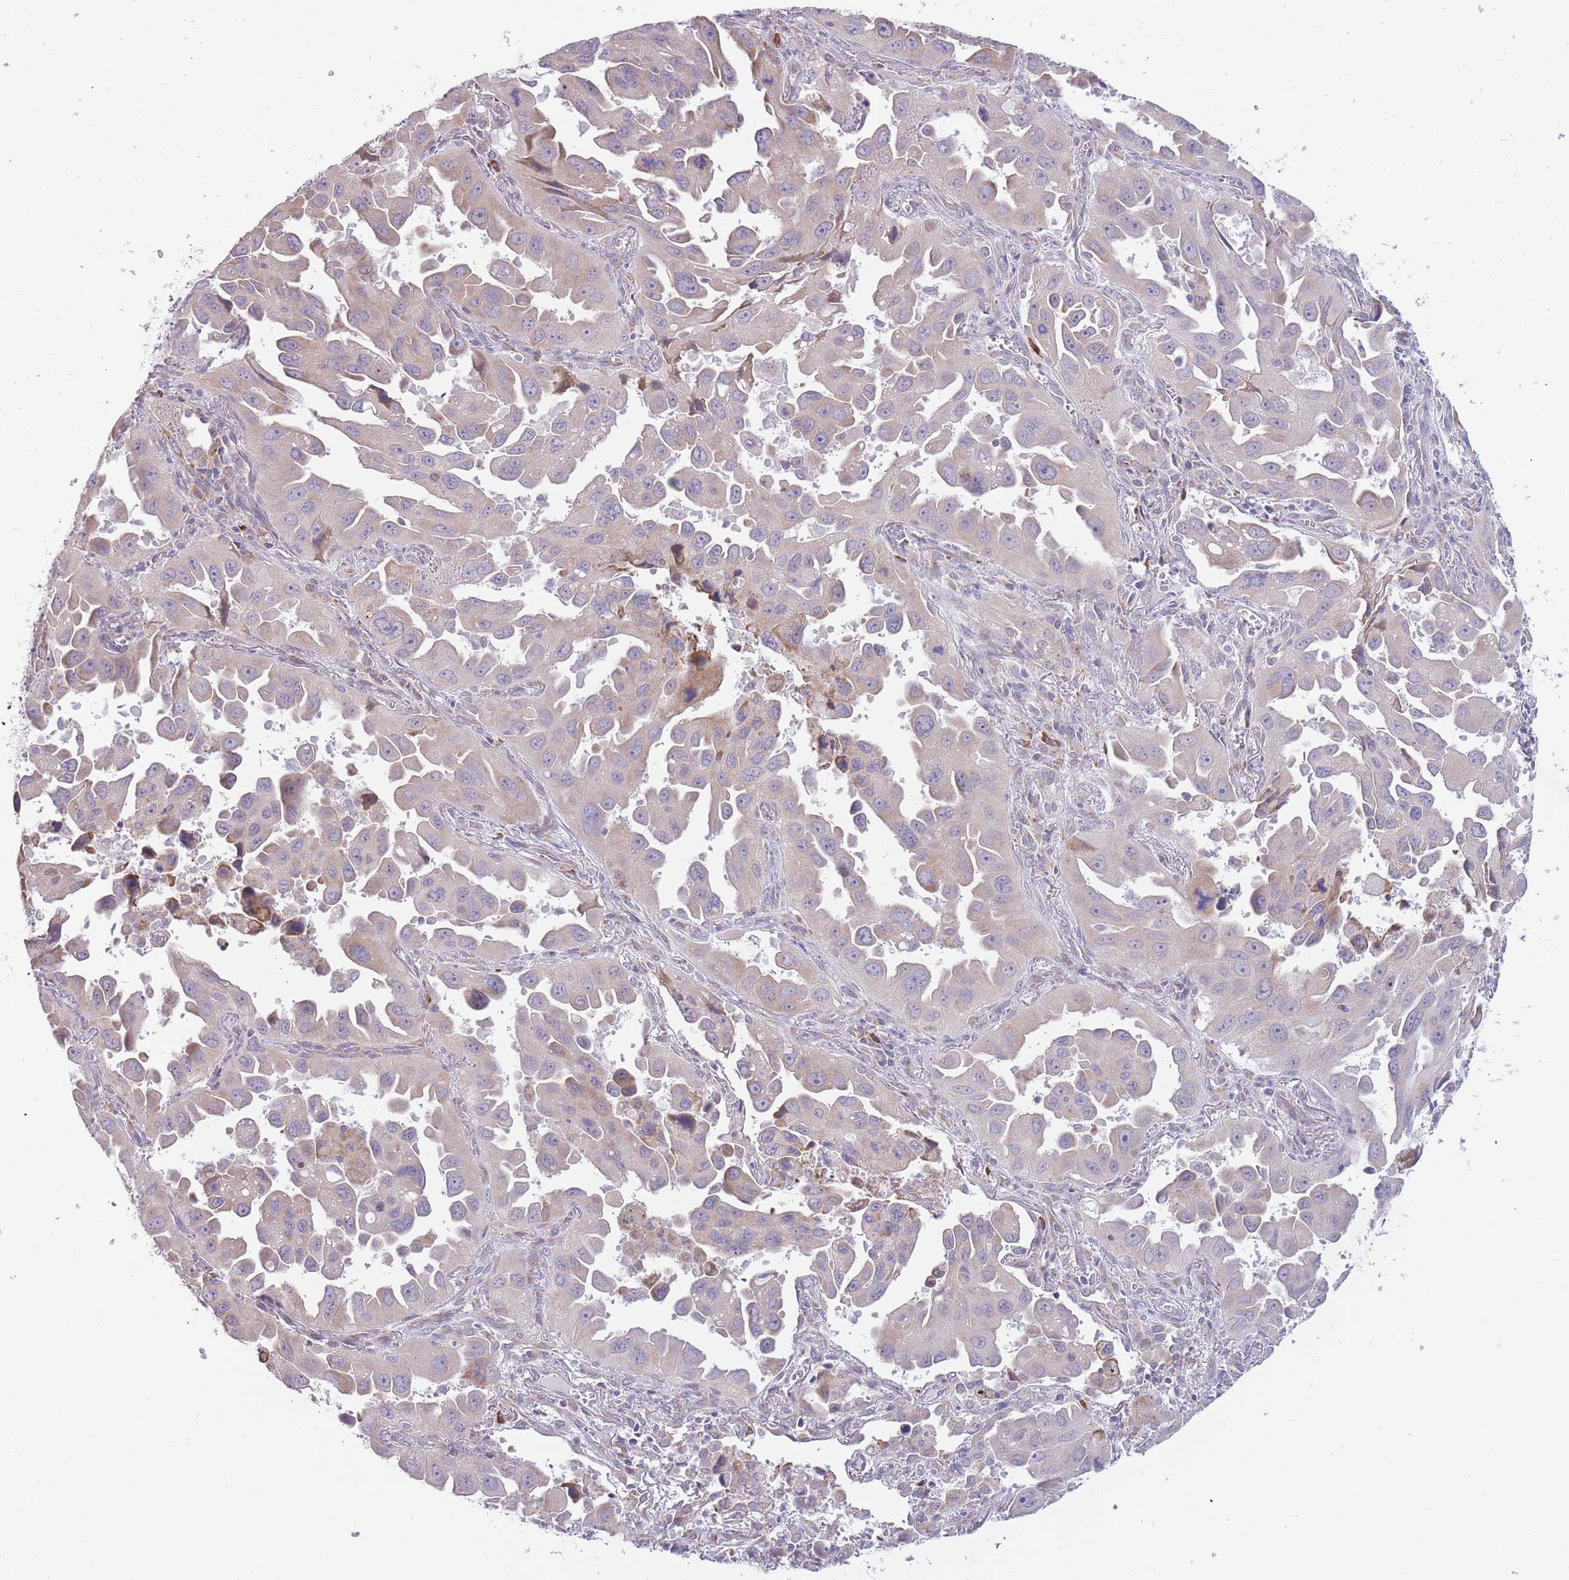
{"staining": {"intensity": "negative", "quantity": "none", "location": "none"}, "tissue": "lung cancer", "cell_type": "Tumor cells", "image_type": "cancer", "snomed": [{"axis": "morphology", "description": "Adenocarcinoma, NOS"}, {"axis": "topography", "description": "Lung"}], "caption": "IHC micrograph of human lung adenocarcinoma stained for a protein (brown), which demonstrates no staining in tumor cells.", "gene": "TRAPPC5", "patient": {"sex": "male", "age": 66}}